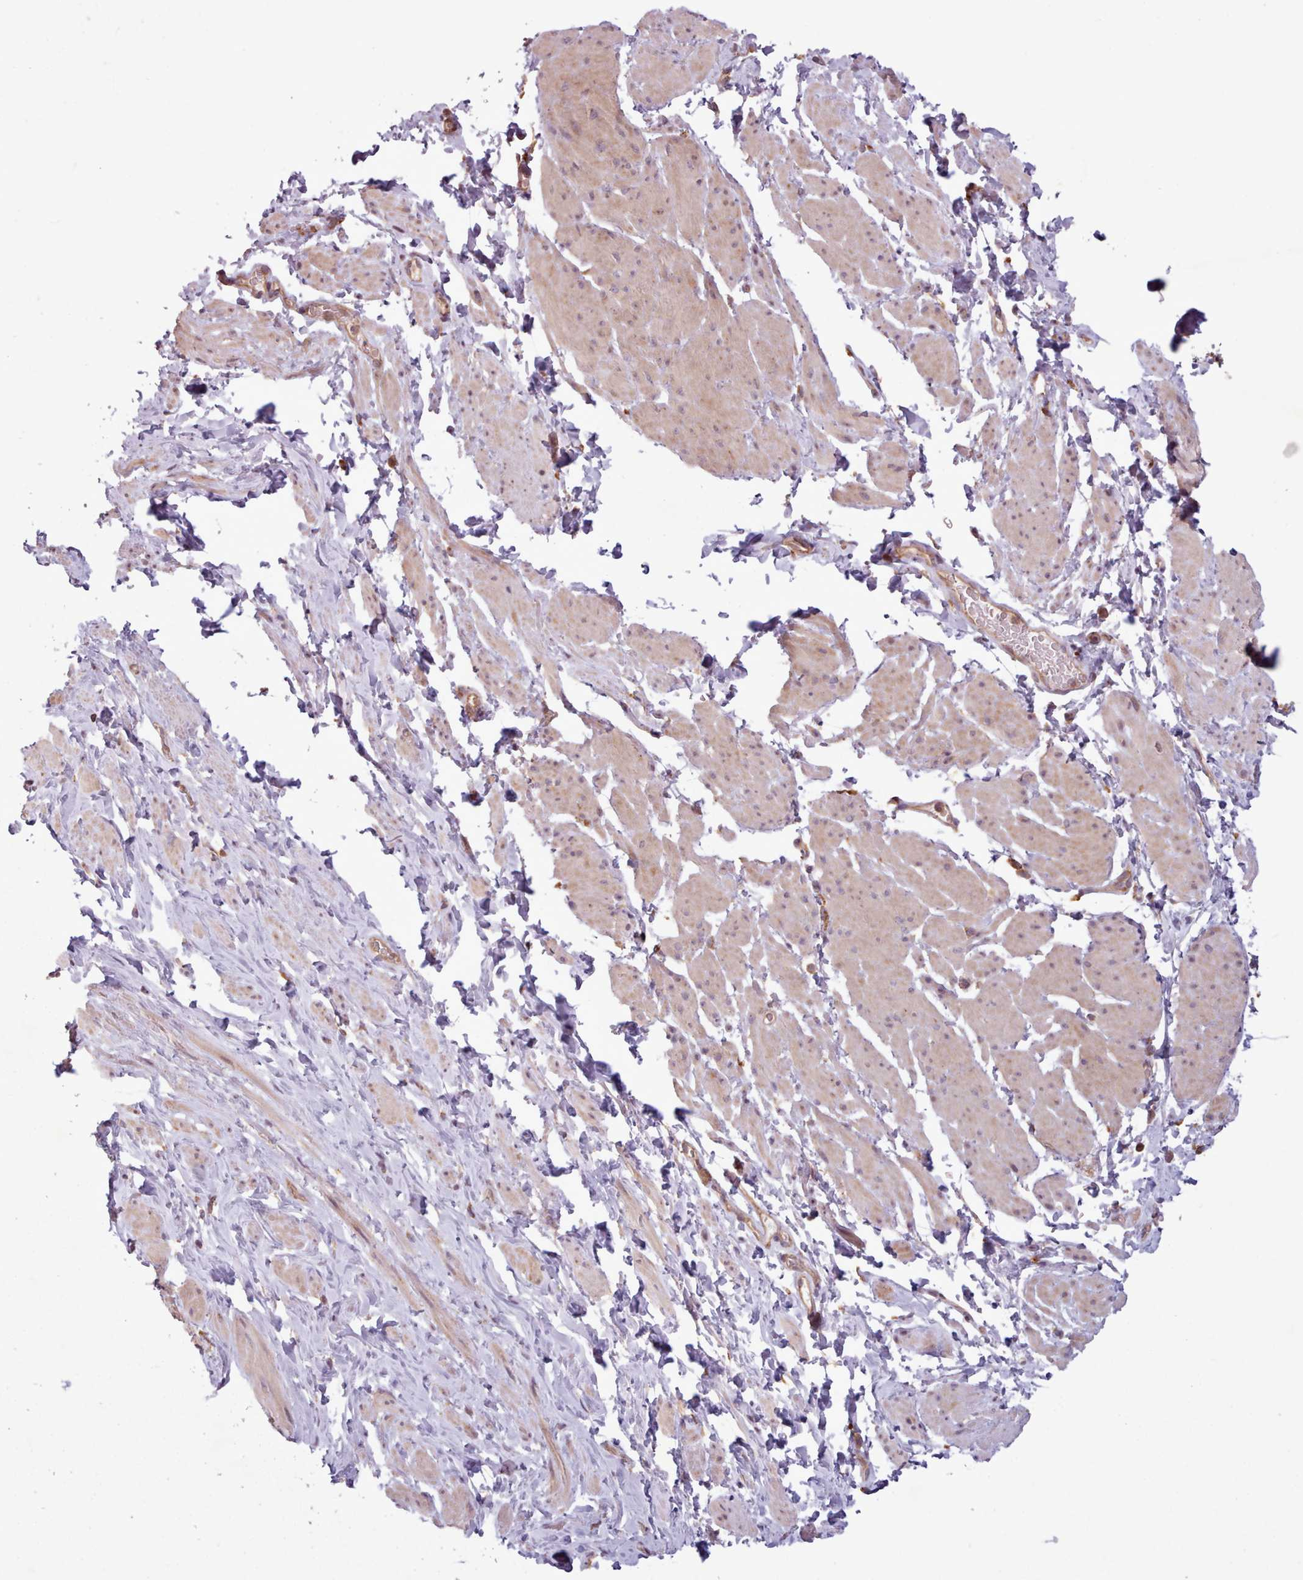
{"staining": {"intensity": "moderate", "quantity": ">75%", "location": "cytoplasmic/membranous"}, "tissue": "smooth muscle", "cell_type": "Smooth muscle cells", "image_type": "normal", "snomed": [{"axis": "morphology", "description": "Normal tissue, NOS"}, {"axis": "topography", "description": "Smooth muscle"}, {"axis": "topography", "description": "Peripheral nerve tissue"}], "caption": "This is a photomicrograph of IHC staining of unremarkable smooth muscle, which shows moderate positivity in the cytoplasmic/membranous of smooth muscle cells.", "gene": "WASHC2A", "patient": {"sex": "male", "age": 69}}